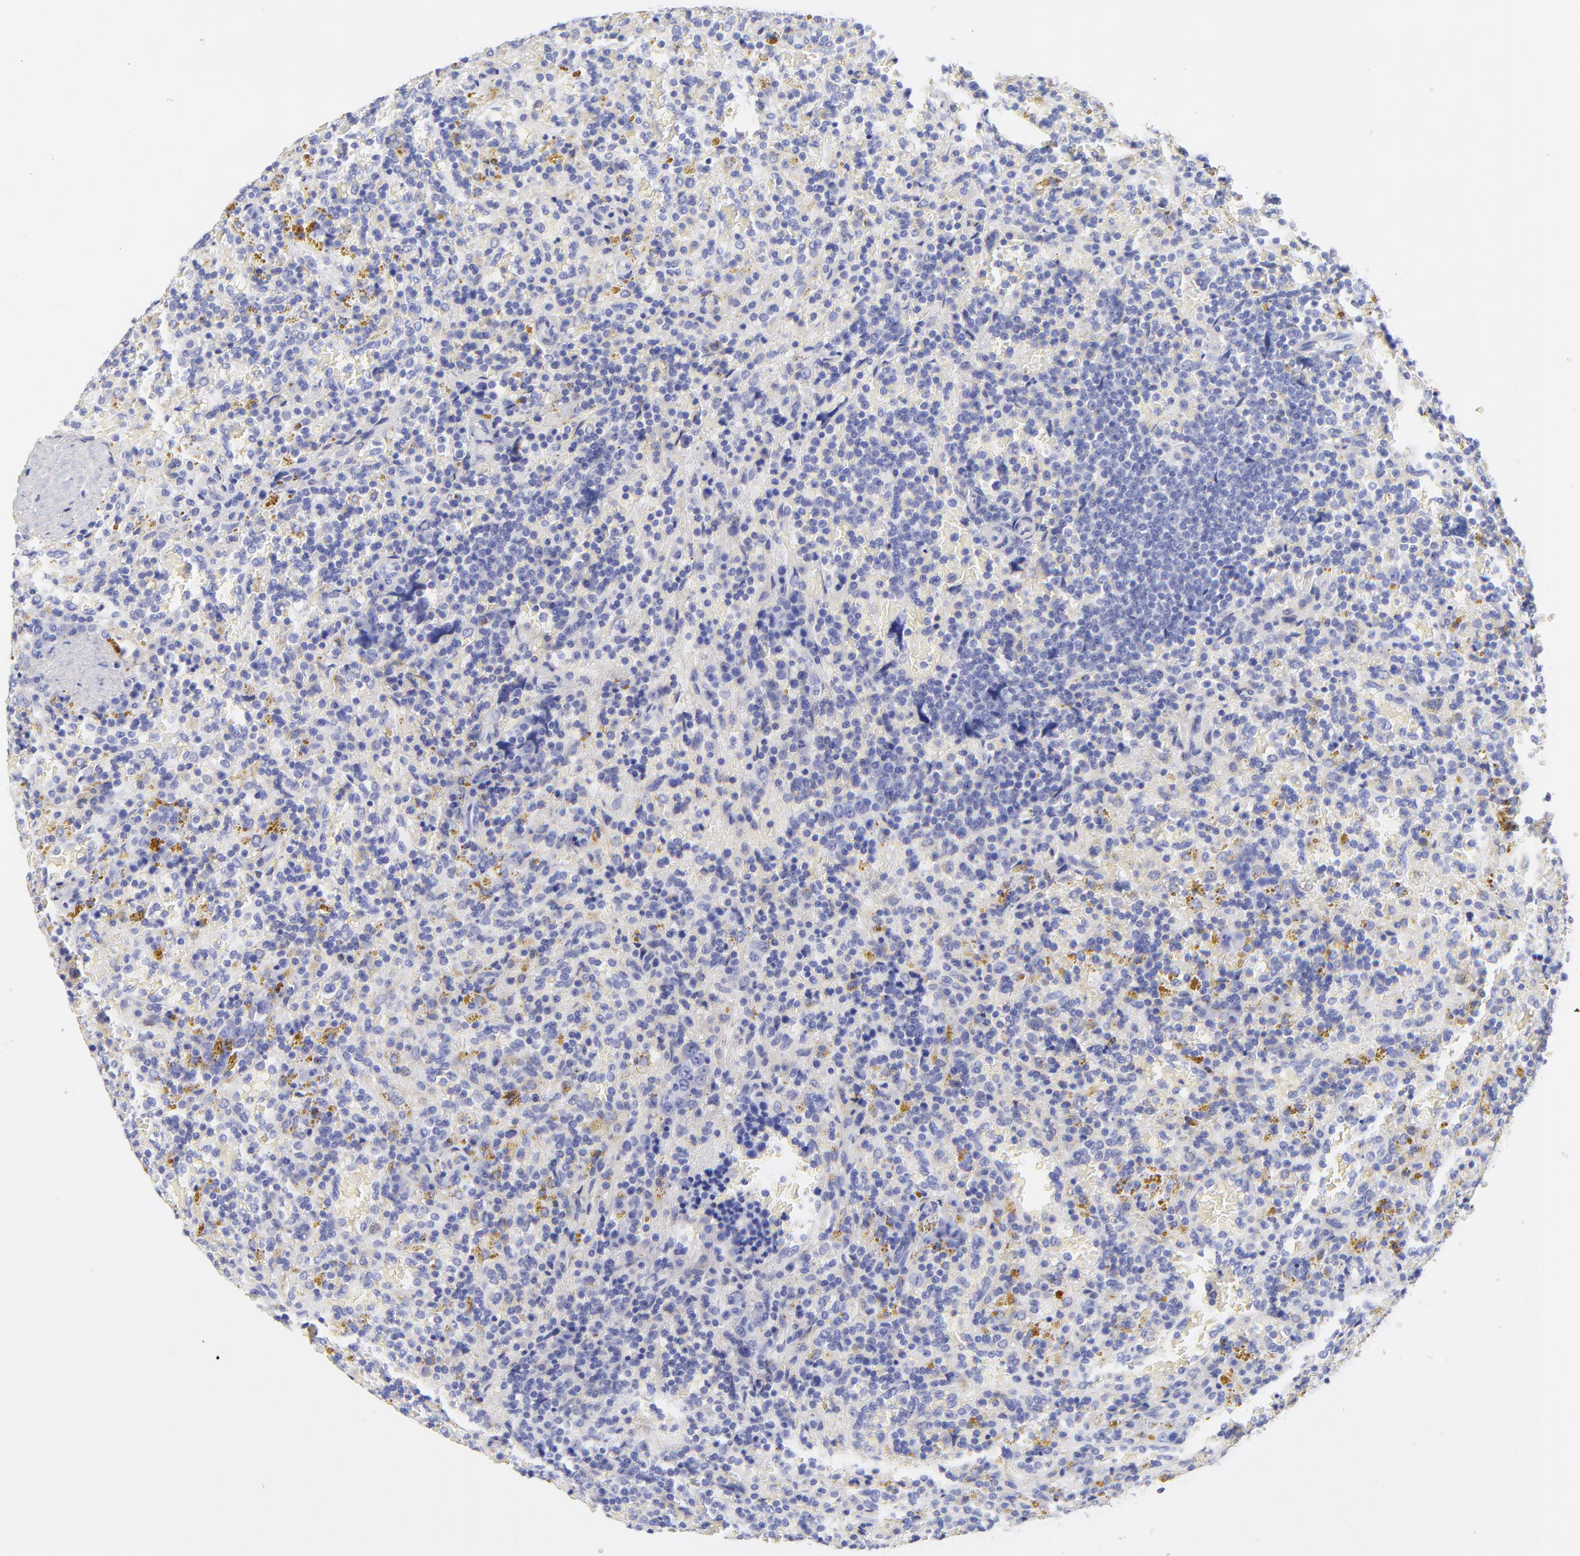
{"staining": {"intensity": "negative", "quantity": "none", "location": "none"}, "tissue": "lymphoma", "cell_type": "Tumor cells", "image_type": "cancer", "snomed": [{"axis": "morphology", "description": "Malignant lymphoma, non-Hodgkin's type, Low grade"}, {"axis": "topography", "description": "Spleen"}], "caption": "High power microscopy image of an immunohistochemistry (IHC) histopathology image of malignant lymphoma, non-Hodgkin's type (low-grade), revealing no significant expression in tumor cells. Brightfield microscopy of immunohistochemistry (IHC) stained with DAB (3,3'-diaminobenzidine) (brown) and hematoxylin (blue), captured at high magnification.", "gene": "C1QTNF6", "patient": {"sex": "female", "age": 65}}